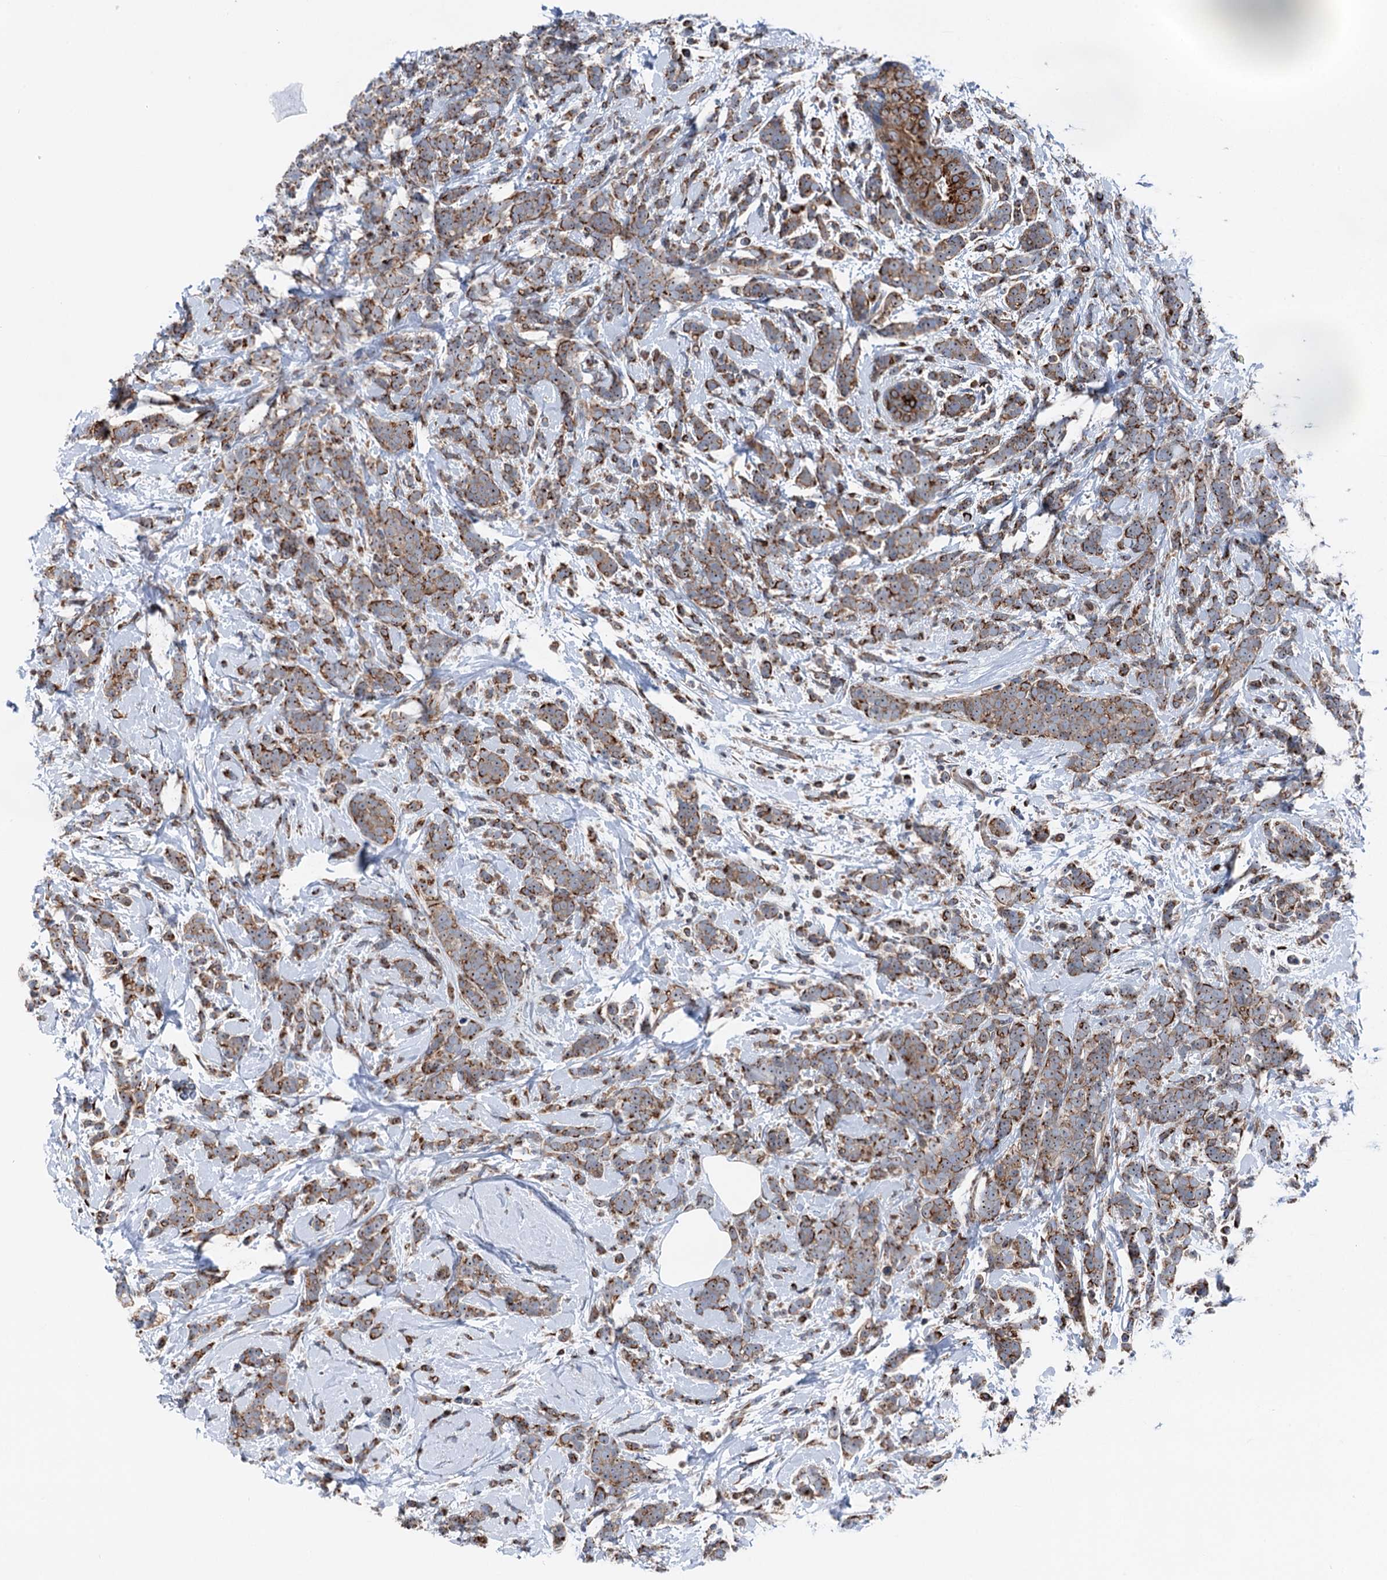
{"staining": {"intensity": "strong", "quantity": "25%-75%", "location": "cytoplasmic/membranous"}, "tissue": "breast cancer", "cell_type": "Tumor cells", "image_type": "cancer", "snomed": [{"axis": "morphology", "description": "Lobular carcinoma"}, {"axis": "topography", "description": "Breast"}], "caption": "Immunohistochemistry histopathology image of neoplastic tissue: breast lobular carcinoma stained using immunohistochemistry (IHC) demonstrates high levels of strong protein expression localized specifically in the cytoplasmic/membranous of tumor cells, appearing as a cytoplasmic/membranous brown color.", "gene": "EIPR1", "patient": {"sex": "female", "age": 58}}